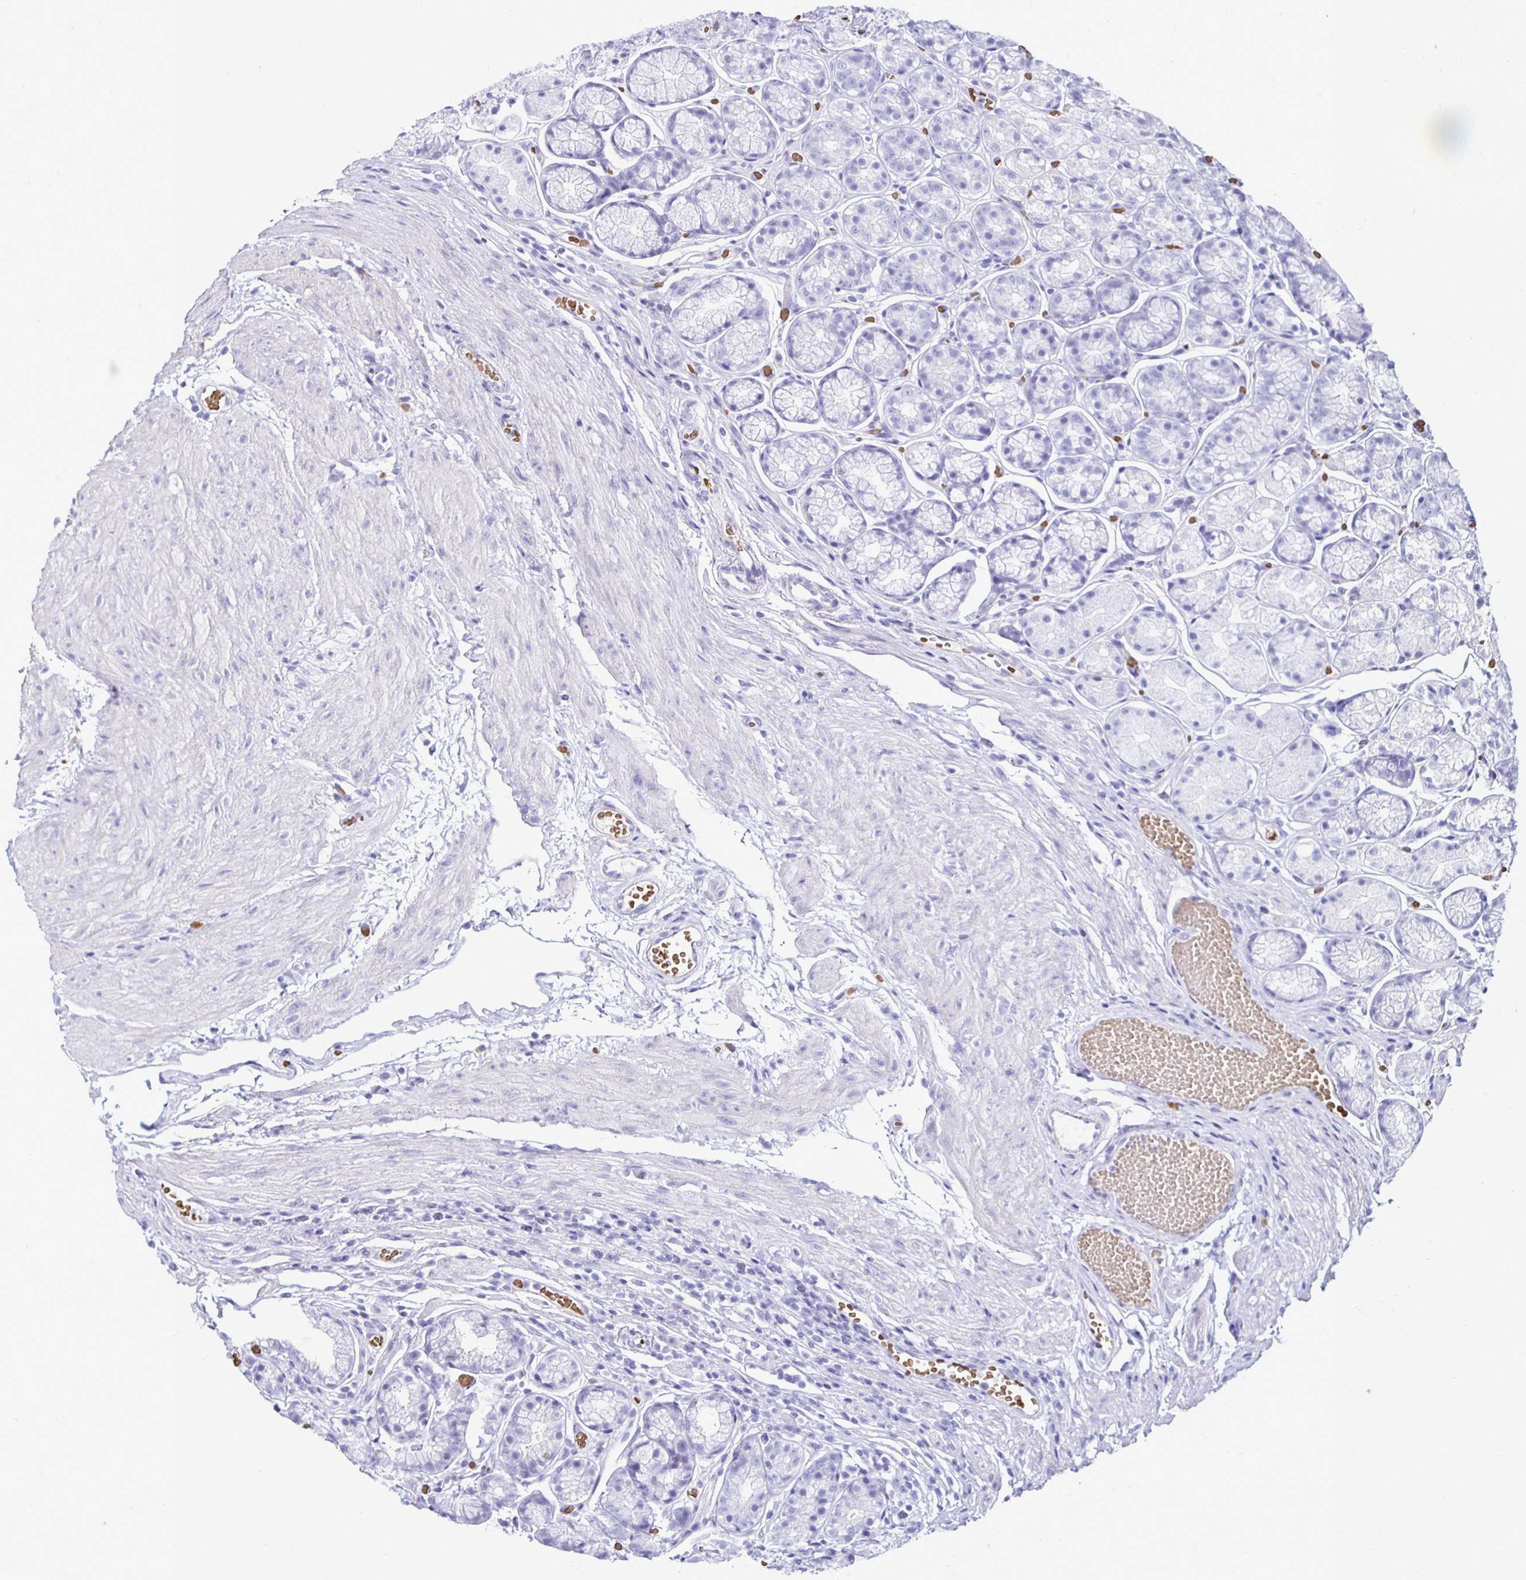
{"staining": {"intensity": "negative", "quantity": "none", "location": "none"}, "tissue": "stomach", "cell_type": "Glandular cells", "image_type": "normal", "snomed": [{"axis": "morphology", "description": "Normal tissue, NOS"}, {"axis": "topography", "description": "Smooth muscle"}, {"axis": "topography", "description": "Stomach"}], "caption": "The micrograph displays no significant staining in glandular cells of stomach. Nuclei are stained in blue.", "gene": "RHBDL3", "patient": {"sex": "male", "age": 70}}